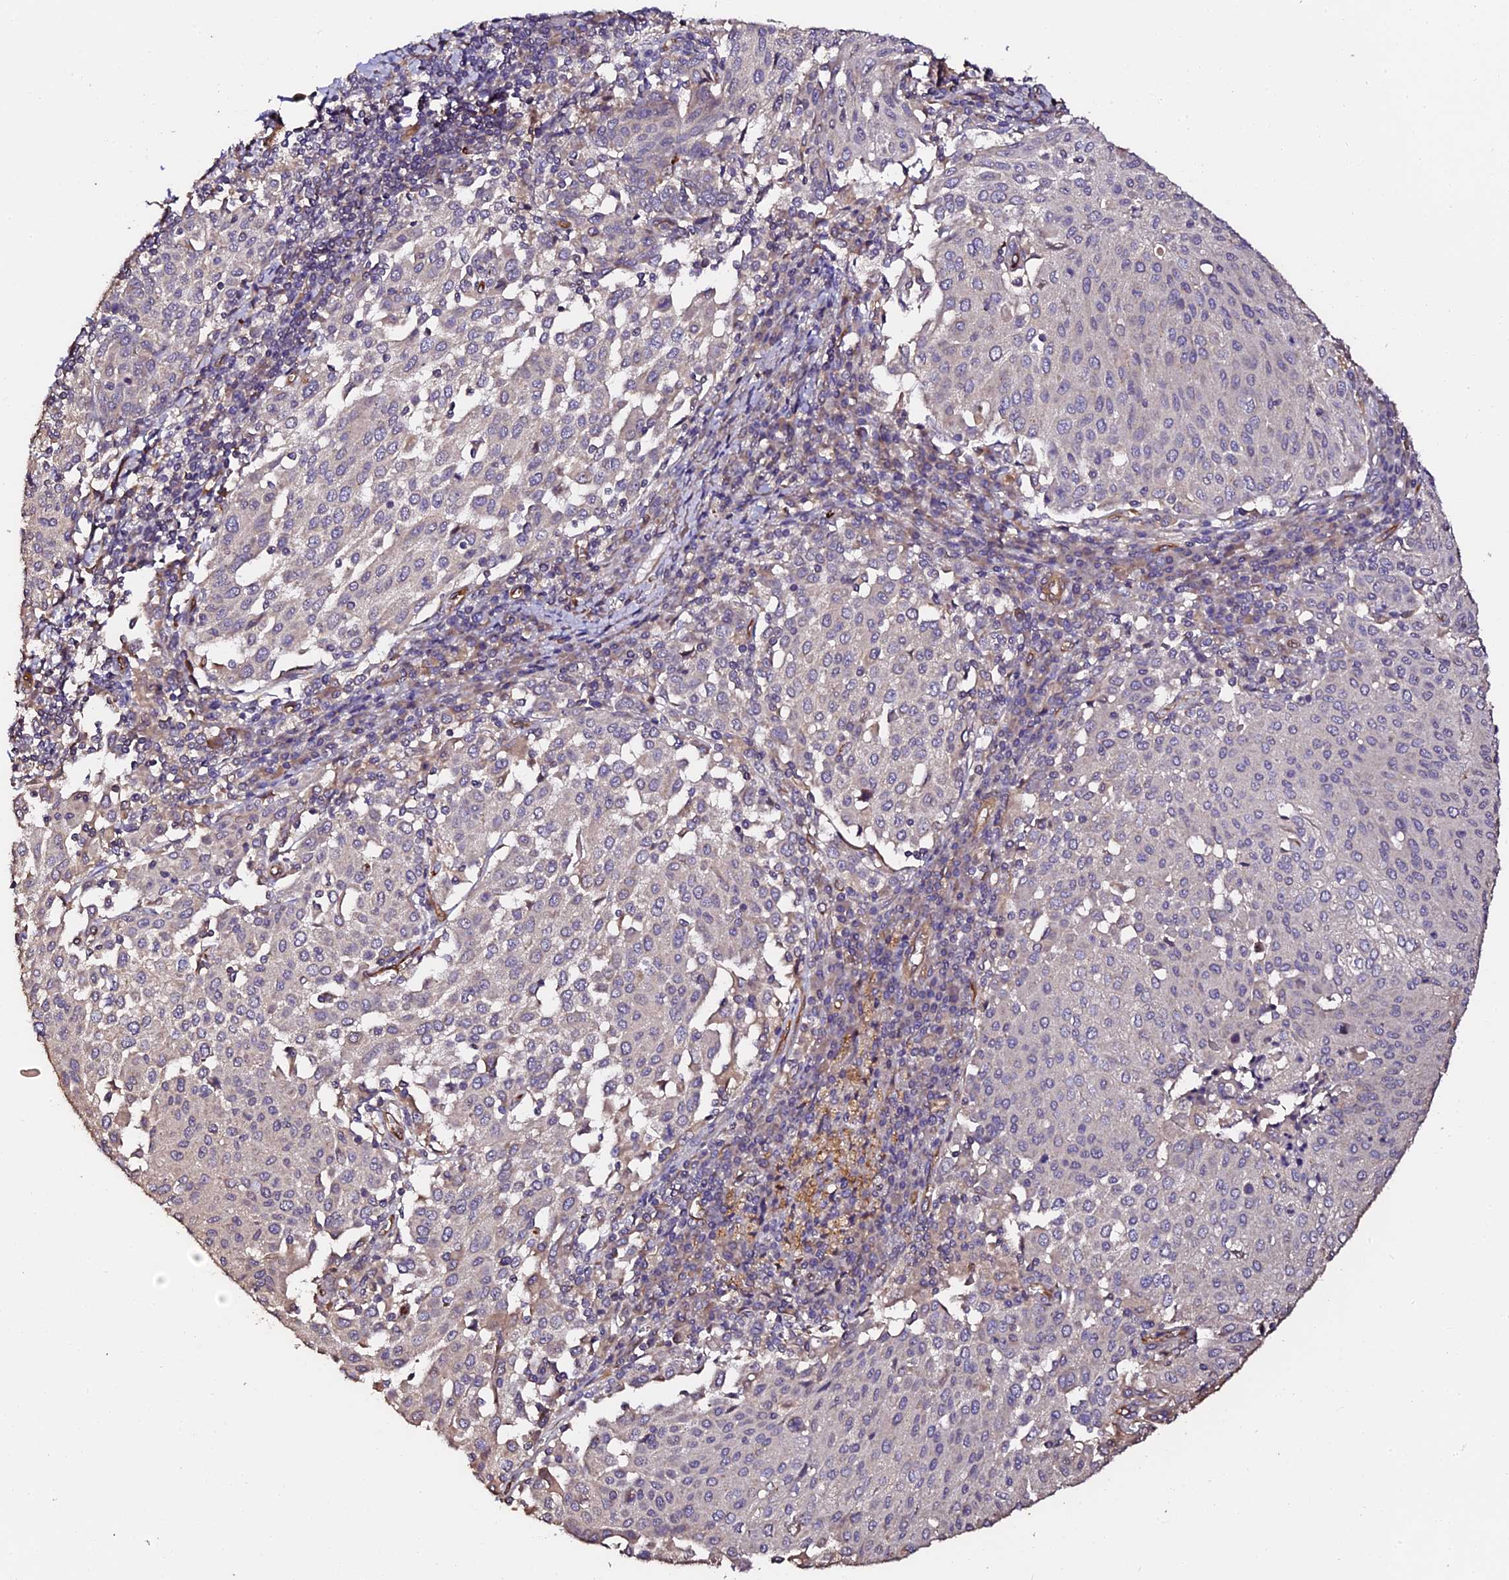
{"staining": {"intensity": "negative", "quantity": "none", "location": "none"}, "tissue": "cervical cancer", "cell_type": "Tumor cells", "image_type": "cancer", "snomed": [{"axis": "morphology", "description": "Squamous cell carcinoma, NOS"}, {"axis": "topography", "description": "Cervix"}], "caption": "Cervical cancer stained for a protein using immunohistochemistry (IHC) exhibits no staining tumor cells.", "gene": "TDO2", "patient": {"sex": "female", "age": 46}}